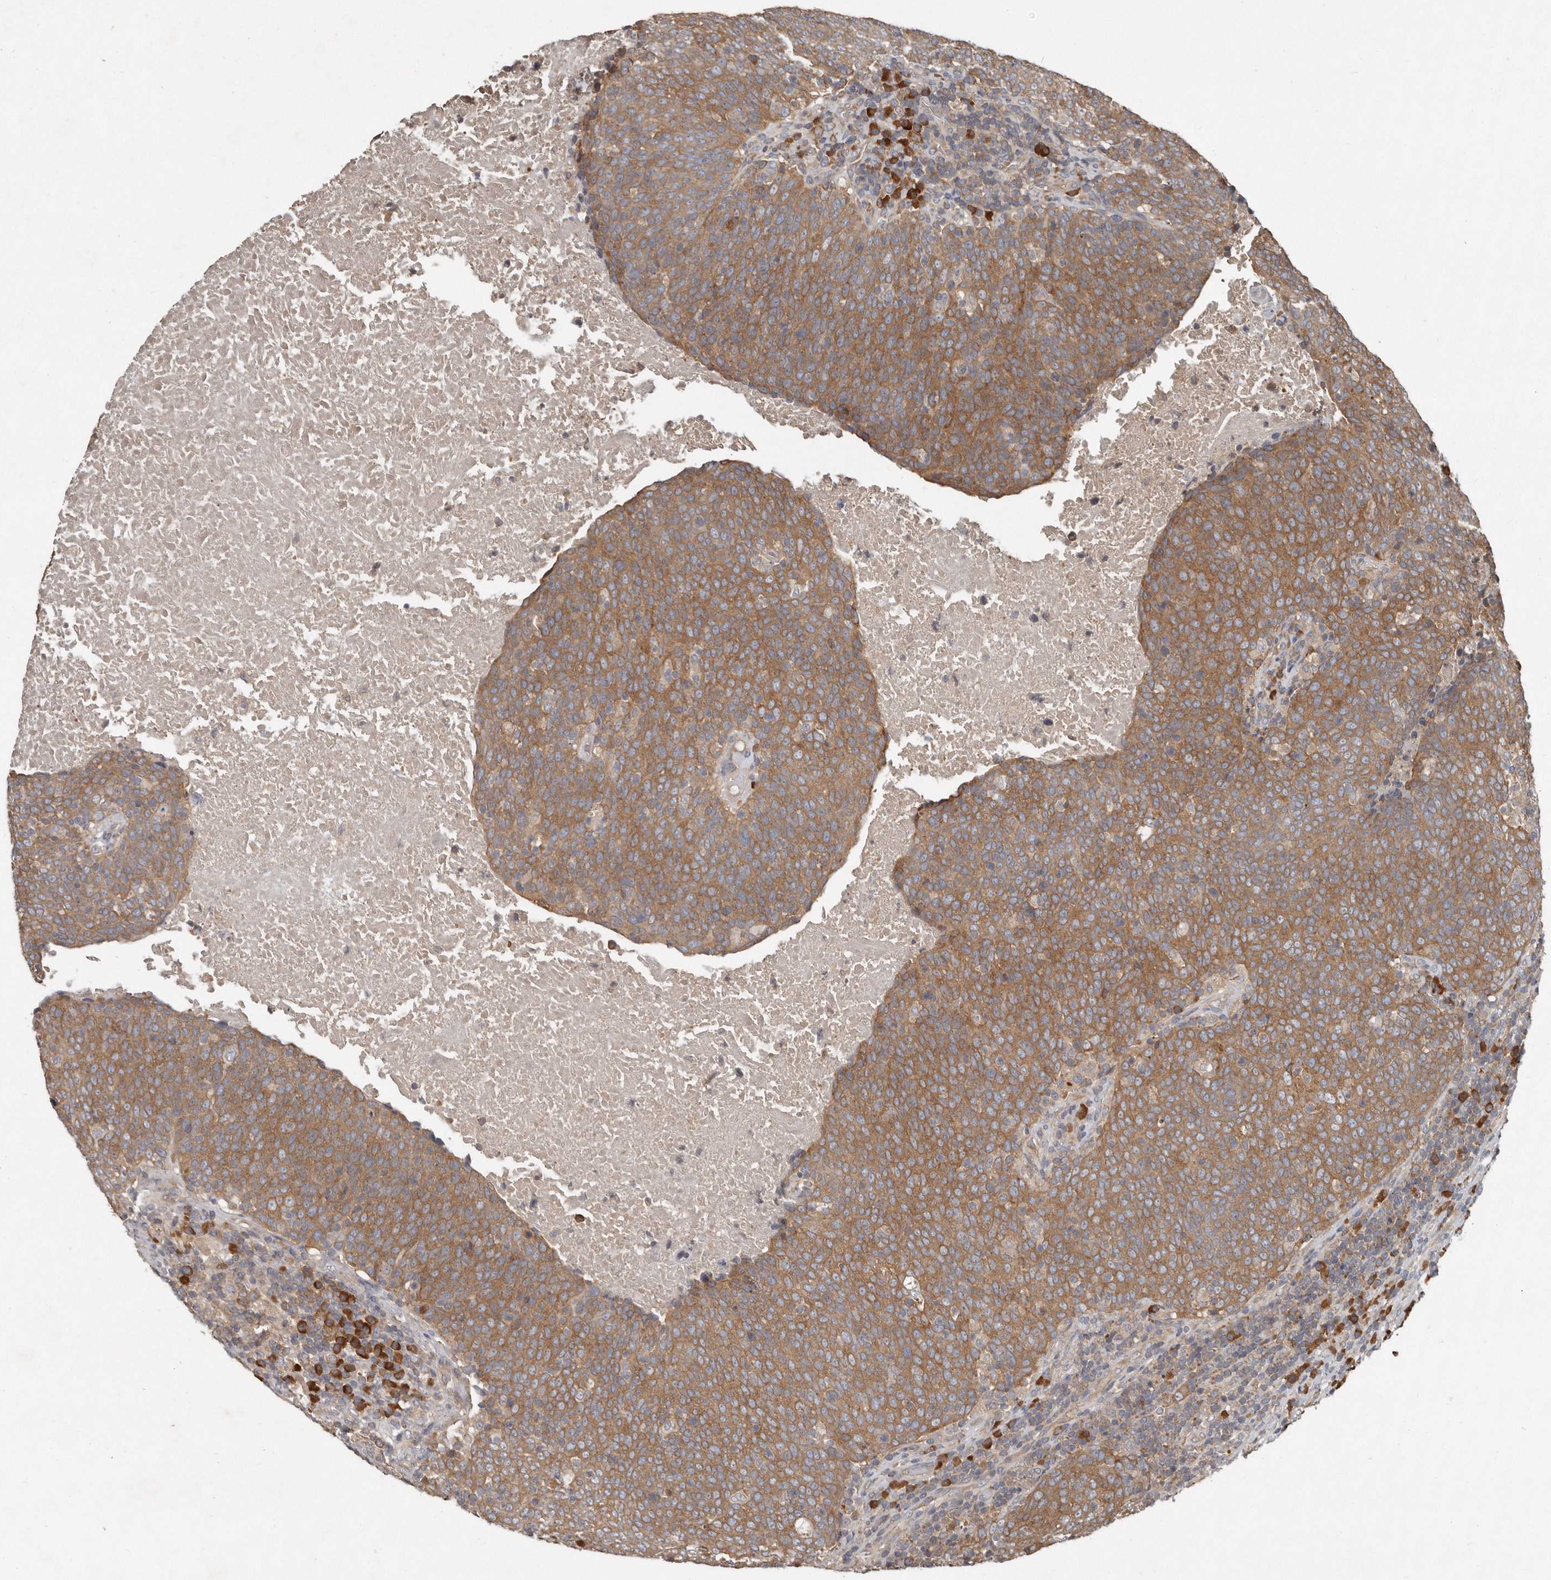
{"staining": {"intensity": "moderate", "quantity": ">75%", "location": "cytoplasmic/membranous"}, "tissue": "head and neck cancer", "cell_type": "Tumor cells", "image_type": "cancer", "snomed": [{"axis": "morphology", "description": "Squamous cell carcinoma, NOS"}, {"axis": "morphology", "description": "Squamous cell carcinoma, metastatic, NOS"}, {"axis": "topography", "description": "Lymph node"}, {"axis": "topography", "description": "Head-Neck"}], "caption": "Immunohistochemical staining of human head and neck metastatic squamous cell carcinoma reveals medium levels of moderate cytoplasmic/membranous expression in about >75% of tumor cells.", "gene": "AKNAD1", "patient": {"sex": "male", "age": 62}}